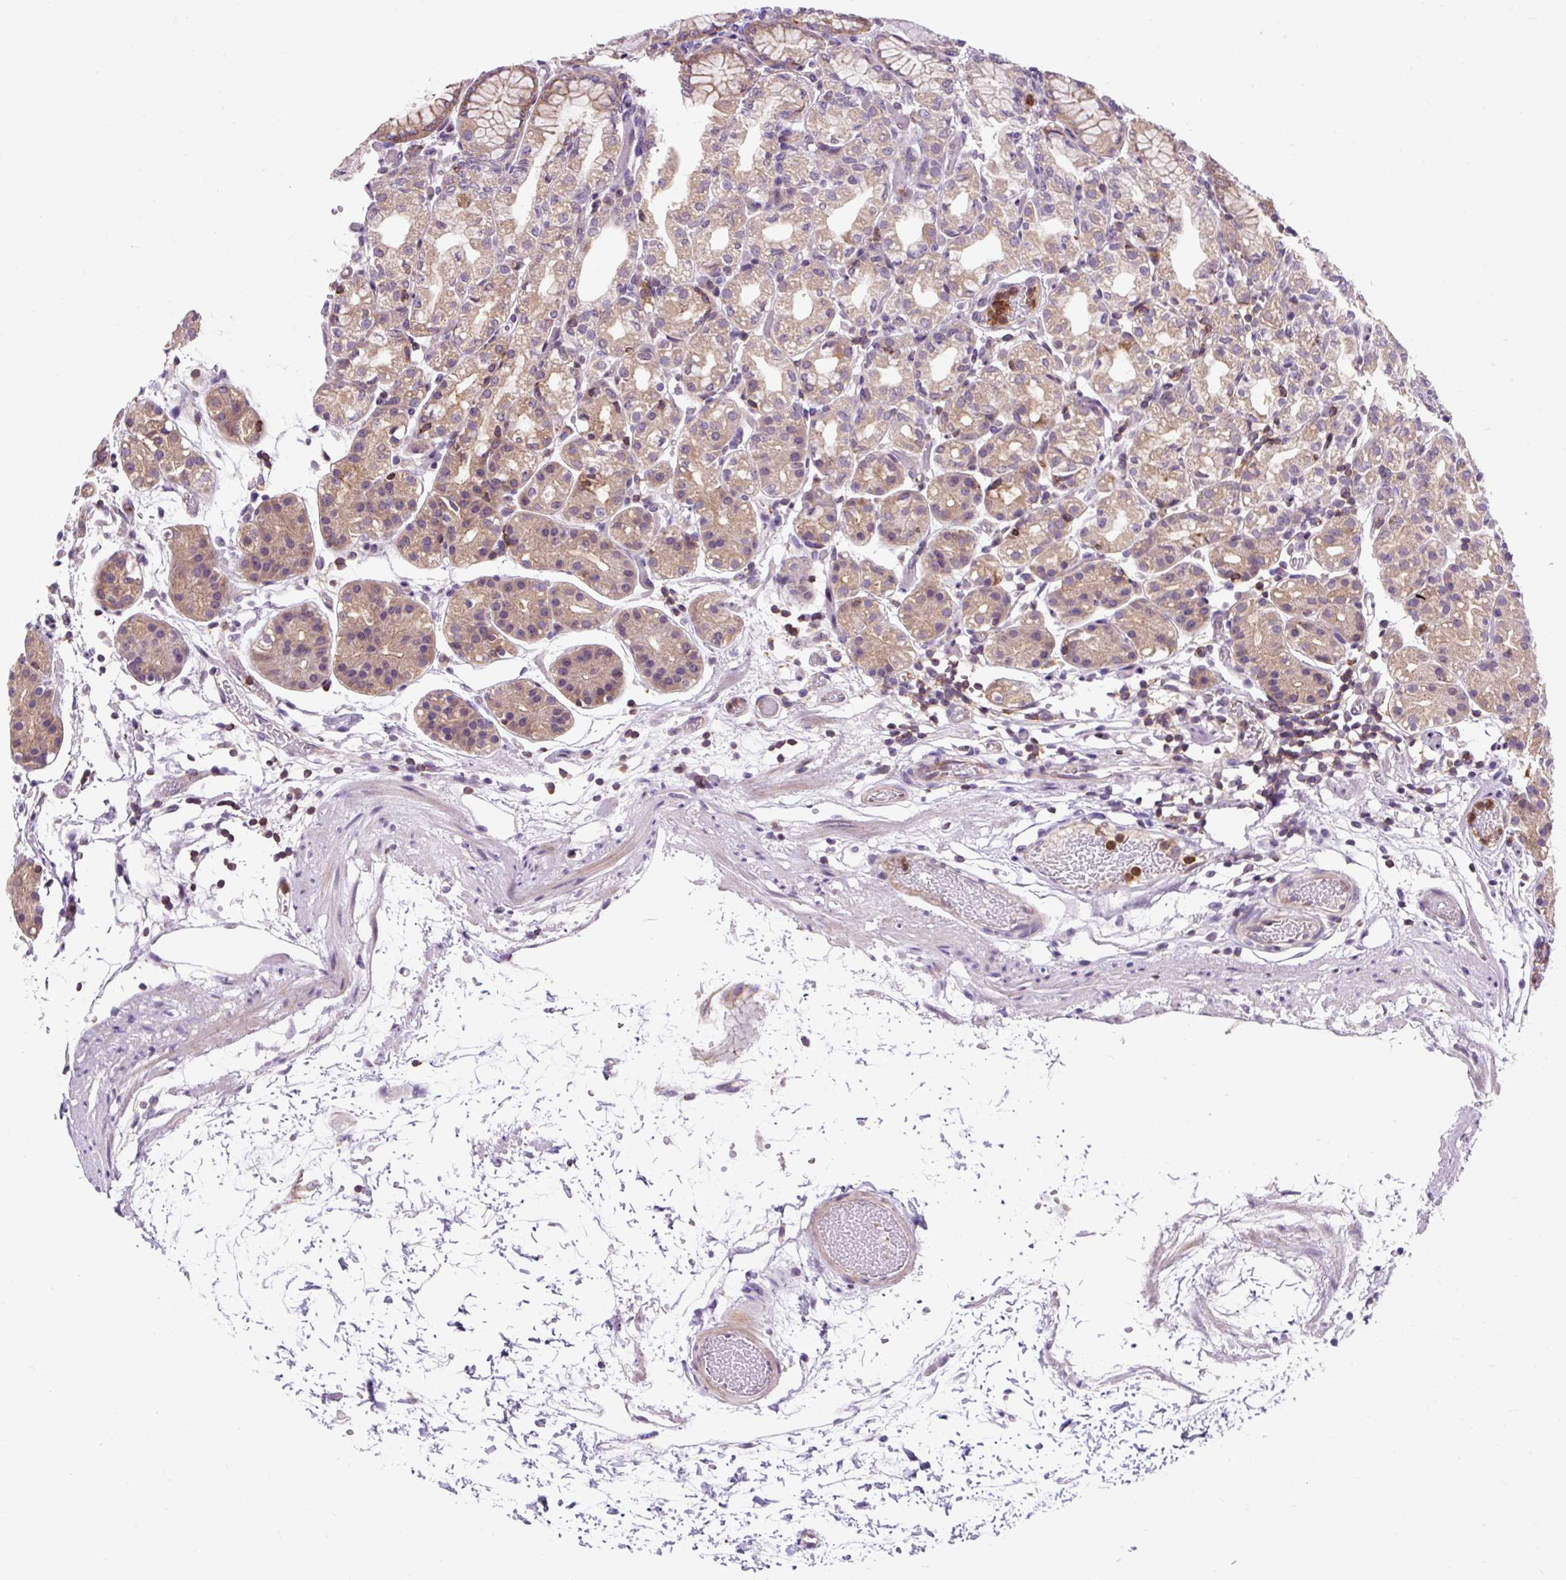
{"staining": {"intensity": "weak", "quantity": "25%-75%", "location": "cytoplasmic/membranous"}, "tissue": "stomach", "cell_type": "Glandular cells", "image_type": "normal", "snomed": [{"axis": "morphology", "description": "Normal tissue, NOS"}, {"axis": "topography", "description": "Stomach"}], "caption": "A high-resolution histopathology image shows immunohistochemistry staining of unremarkable stomach, which shows weak cytoplasmic/membranous staining in about 25%-75% of glandular cells.", "gene": "CISD3", "patient": {"sex": "female", "age": 57}}